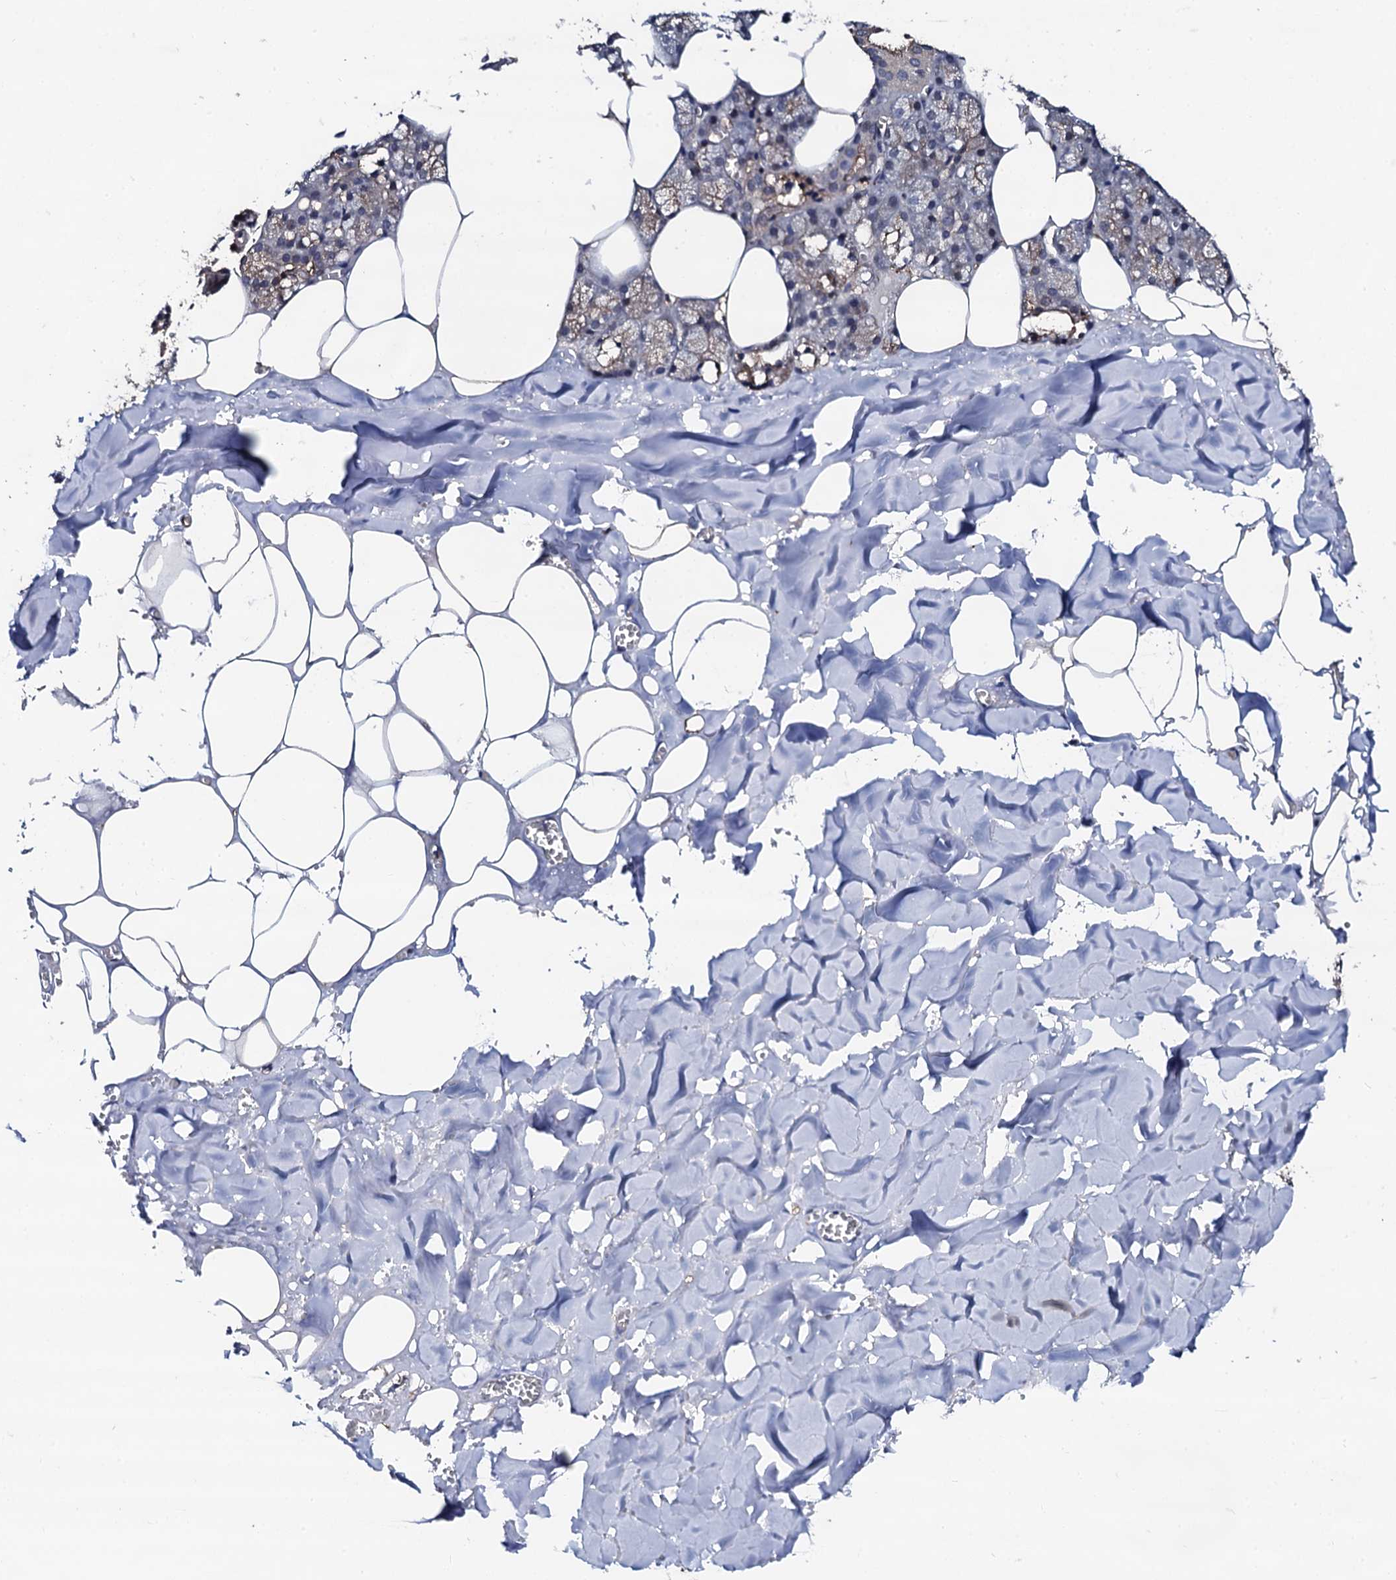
{"staining": {"intensity": "moderate", "quantity": "25%-75%", "location": "cytoplasmic/membranous"}, "tissue": "salivary gland", "cell_type": "Glandular cells", "image_type": "normal", "snomed": [{"axis": "morphology", "description": "Normal tissue, NOS"}, {"axis": "topography", "description": "Salivary gland"}], "caption": "High-power microscopy captured an immunohistochemistry (IHC) histopathology image of benign salivary gland, revealing moderate cytoplasmic/membranous staining in about 25%-75% of glandular cells.", "gene": "EDC3", "patient": {"sex": "male", "age": 62}}